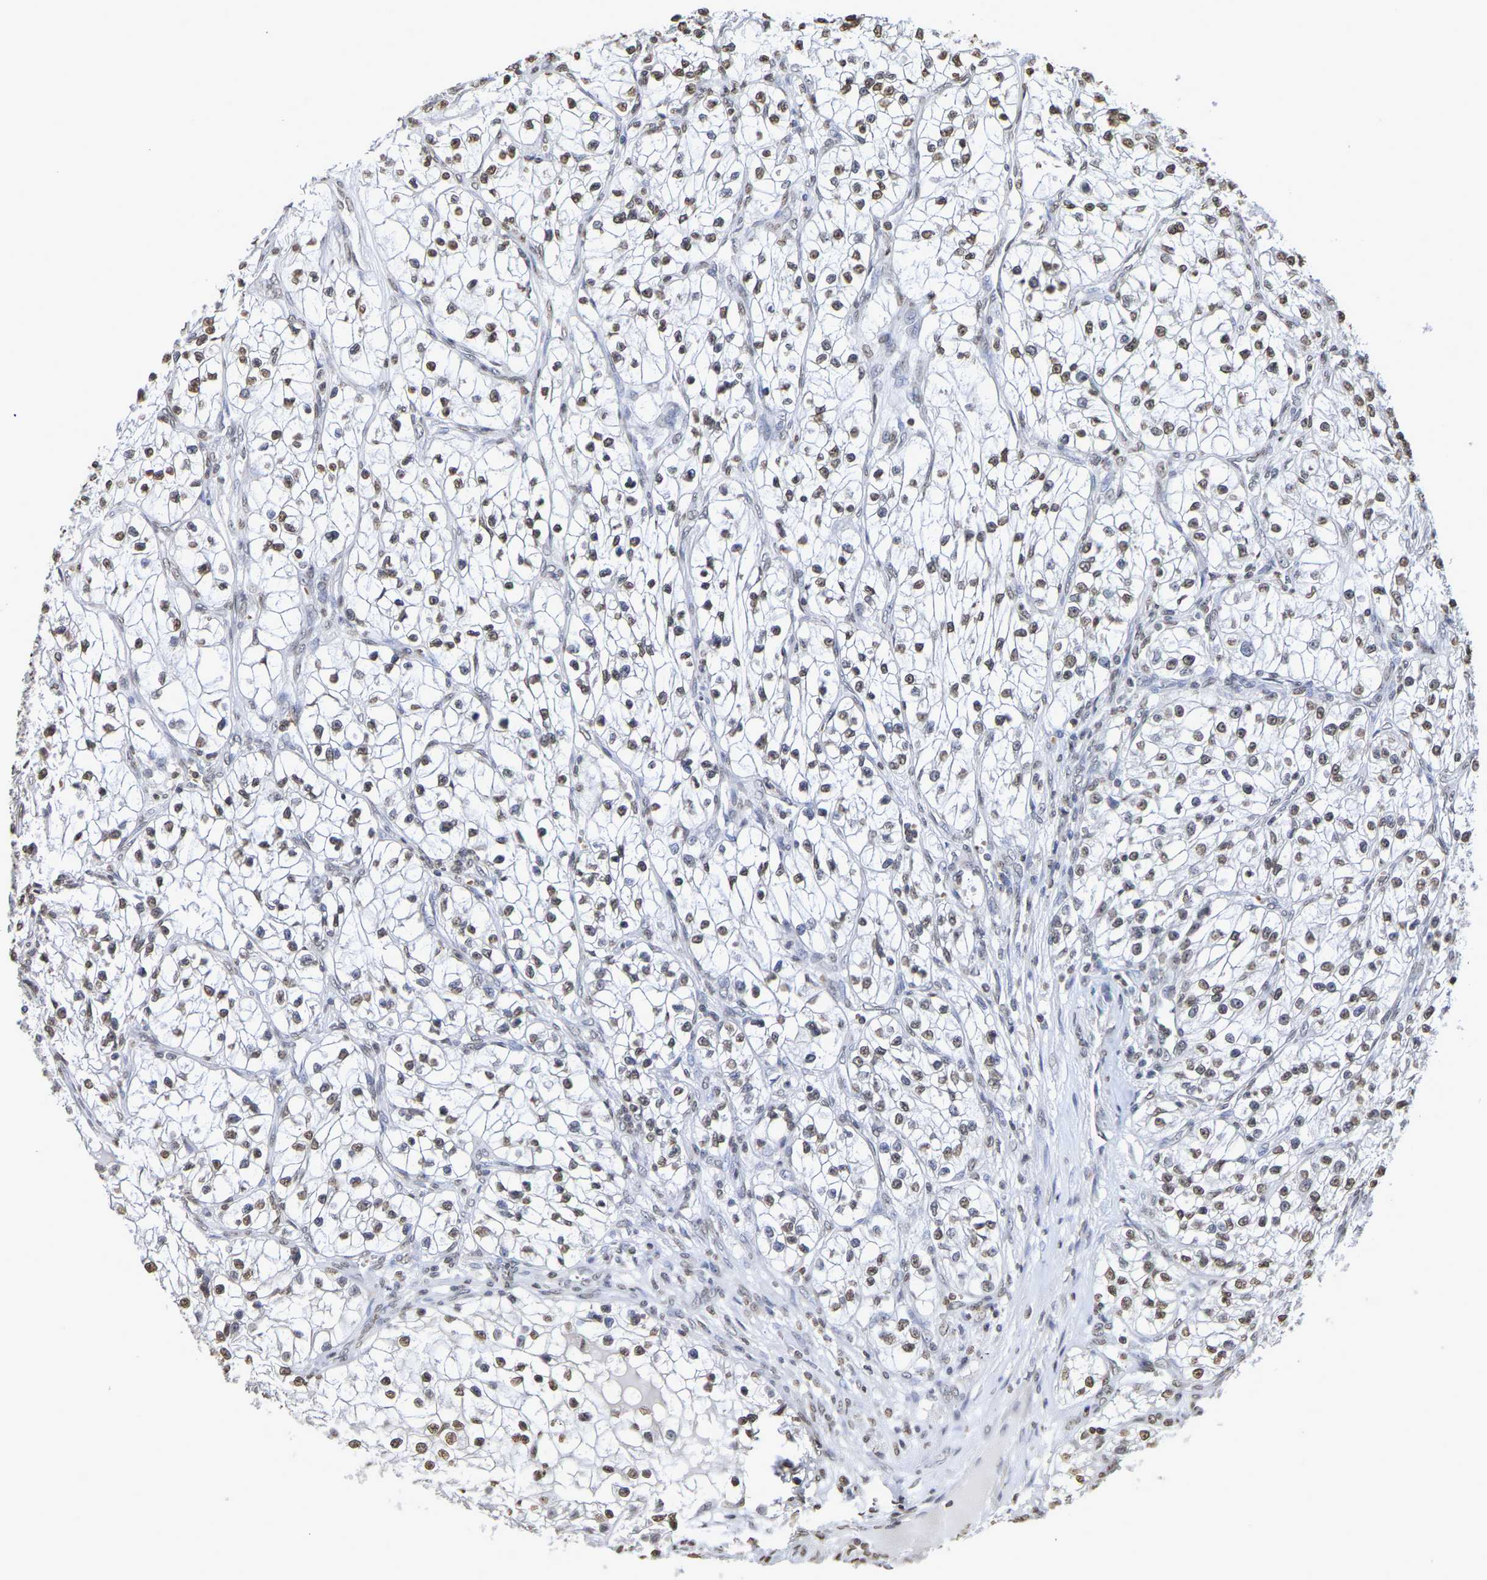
{"staining": {"intensity": "moderate", "quantity": ">75%", "location": "nuclear"}, "tissue": "renal cancer", "cell_type": "Tumor cells", "image_type": "cancer", "snomed": [{"axis": "morphology", "description": "Adenocarcinoma, NOS"}, {"axis": "topography", "description": "Kidney"}], "caption": "Adenocarcinoma (renal) was stained to show a protein in brown. There is medium levels of moderate nuclear expression in approximately >75% of tumor cells. The staining was performed using DAB (3,3'-diaminobenzidine), with brown indicating positive protein expression. Nuclei are stained blue with hematoxylin.", "gene": "ATF4", "patient": {"sex": "female", "age": 57}}